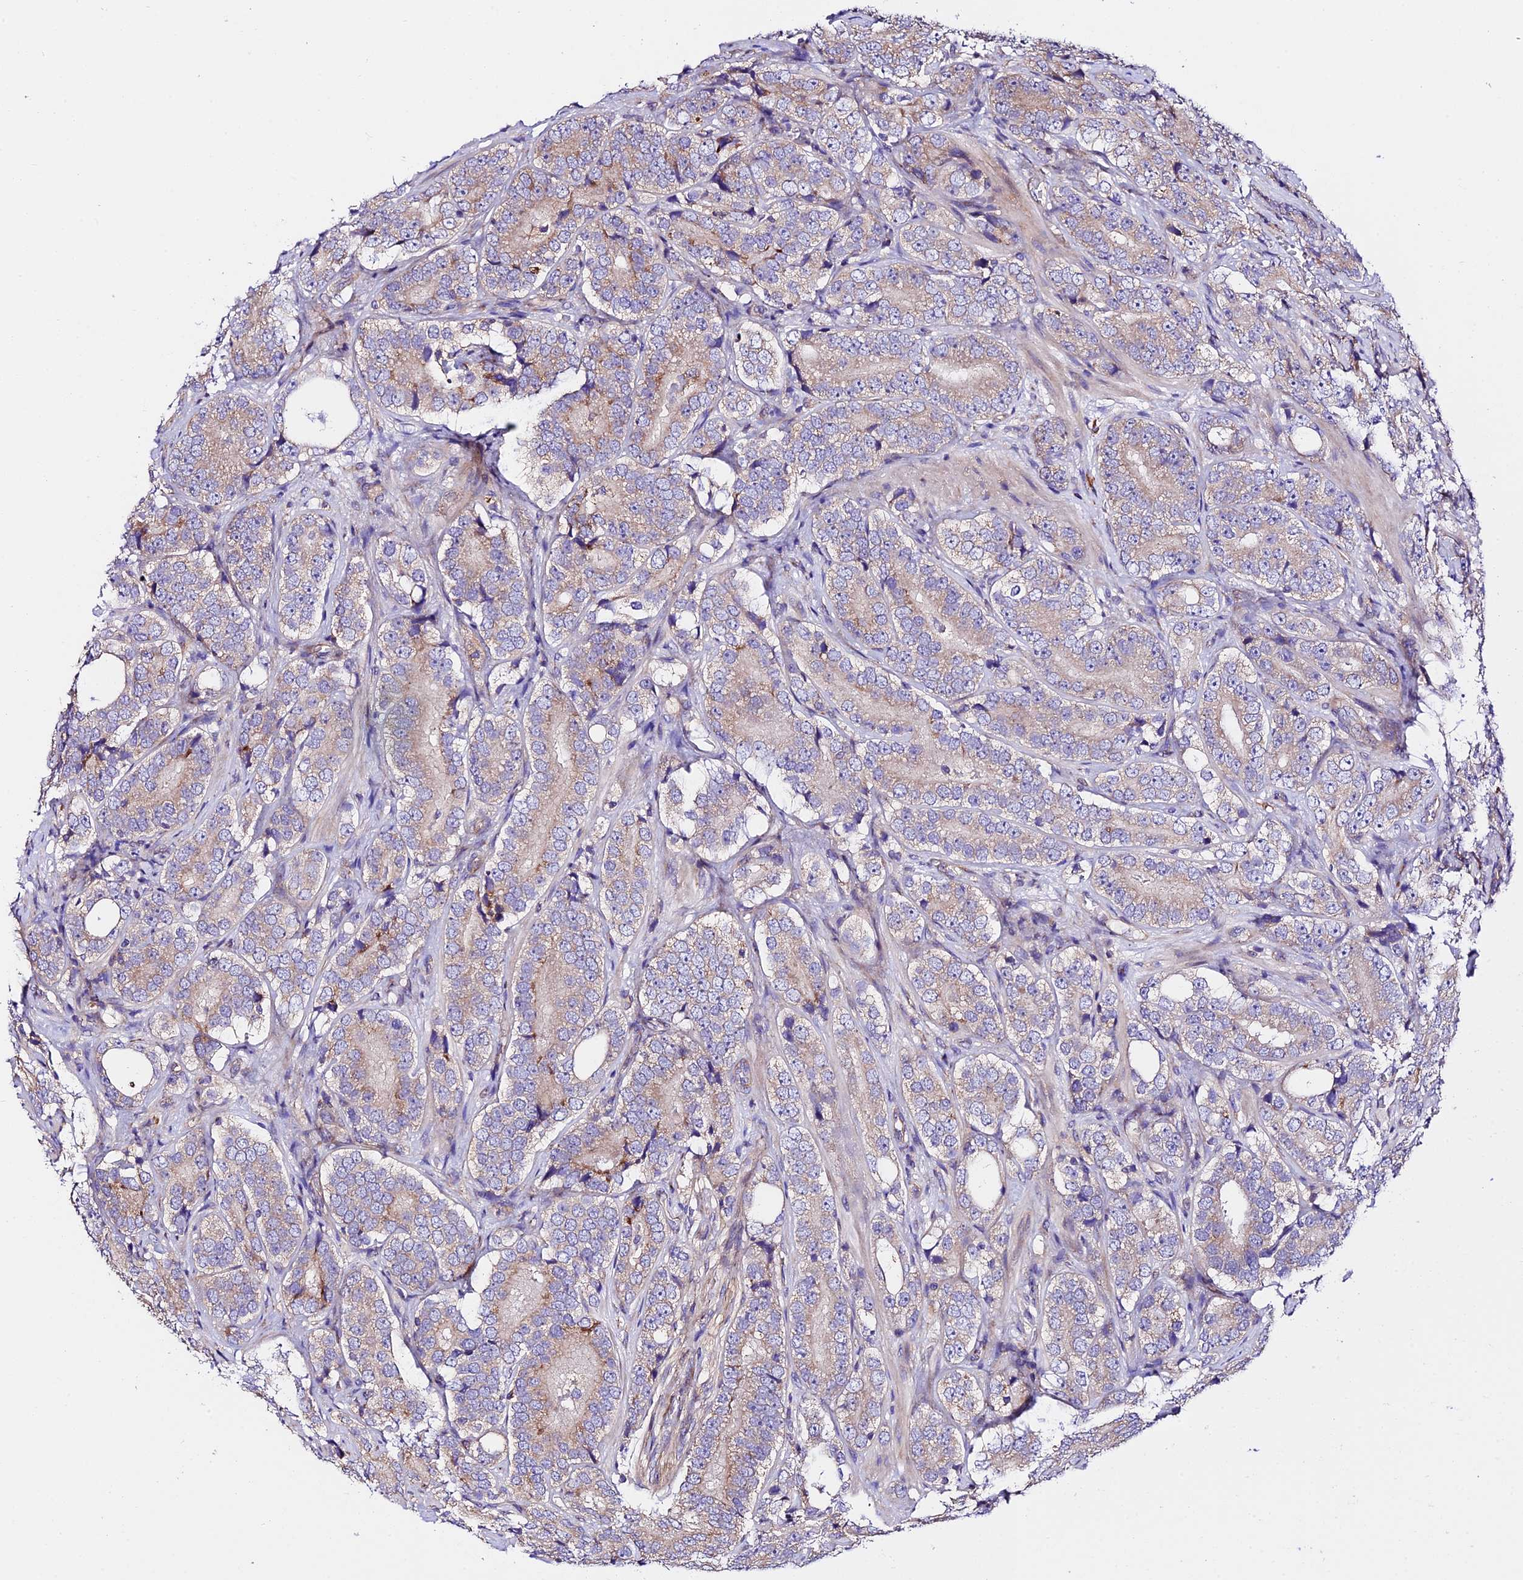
{"staining": {"intensity": "weak", "quantity": "25%-75%", "location": "cytoplasmic/membranous"}, "tissue": "prostate cancer", "cell_type": "Tumor cells", "image_type": "cancer", "snomed": [{"axis": "morphology", "description": "Adenocarcinoma, High grade"}, {"axis": "topography", "description": "Prostate"}], "caption": "Immunohistochemical staining of prostate high-grade adenocarcinoma exhibits low levels of weak cytoplasmic/membranous positivity in approximately 25%-75% of tumor cells. (DAB (3,3'-diaminobenzidine) IHC, brown staining for protein, blue staining for nuclei).", "gene": "VPS13C", "patient": {"sex": "male", "age": 56}}